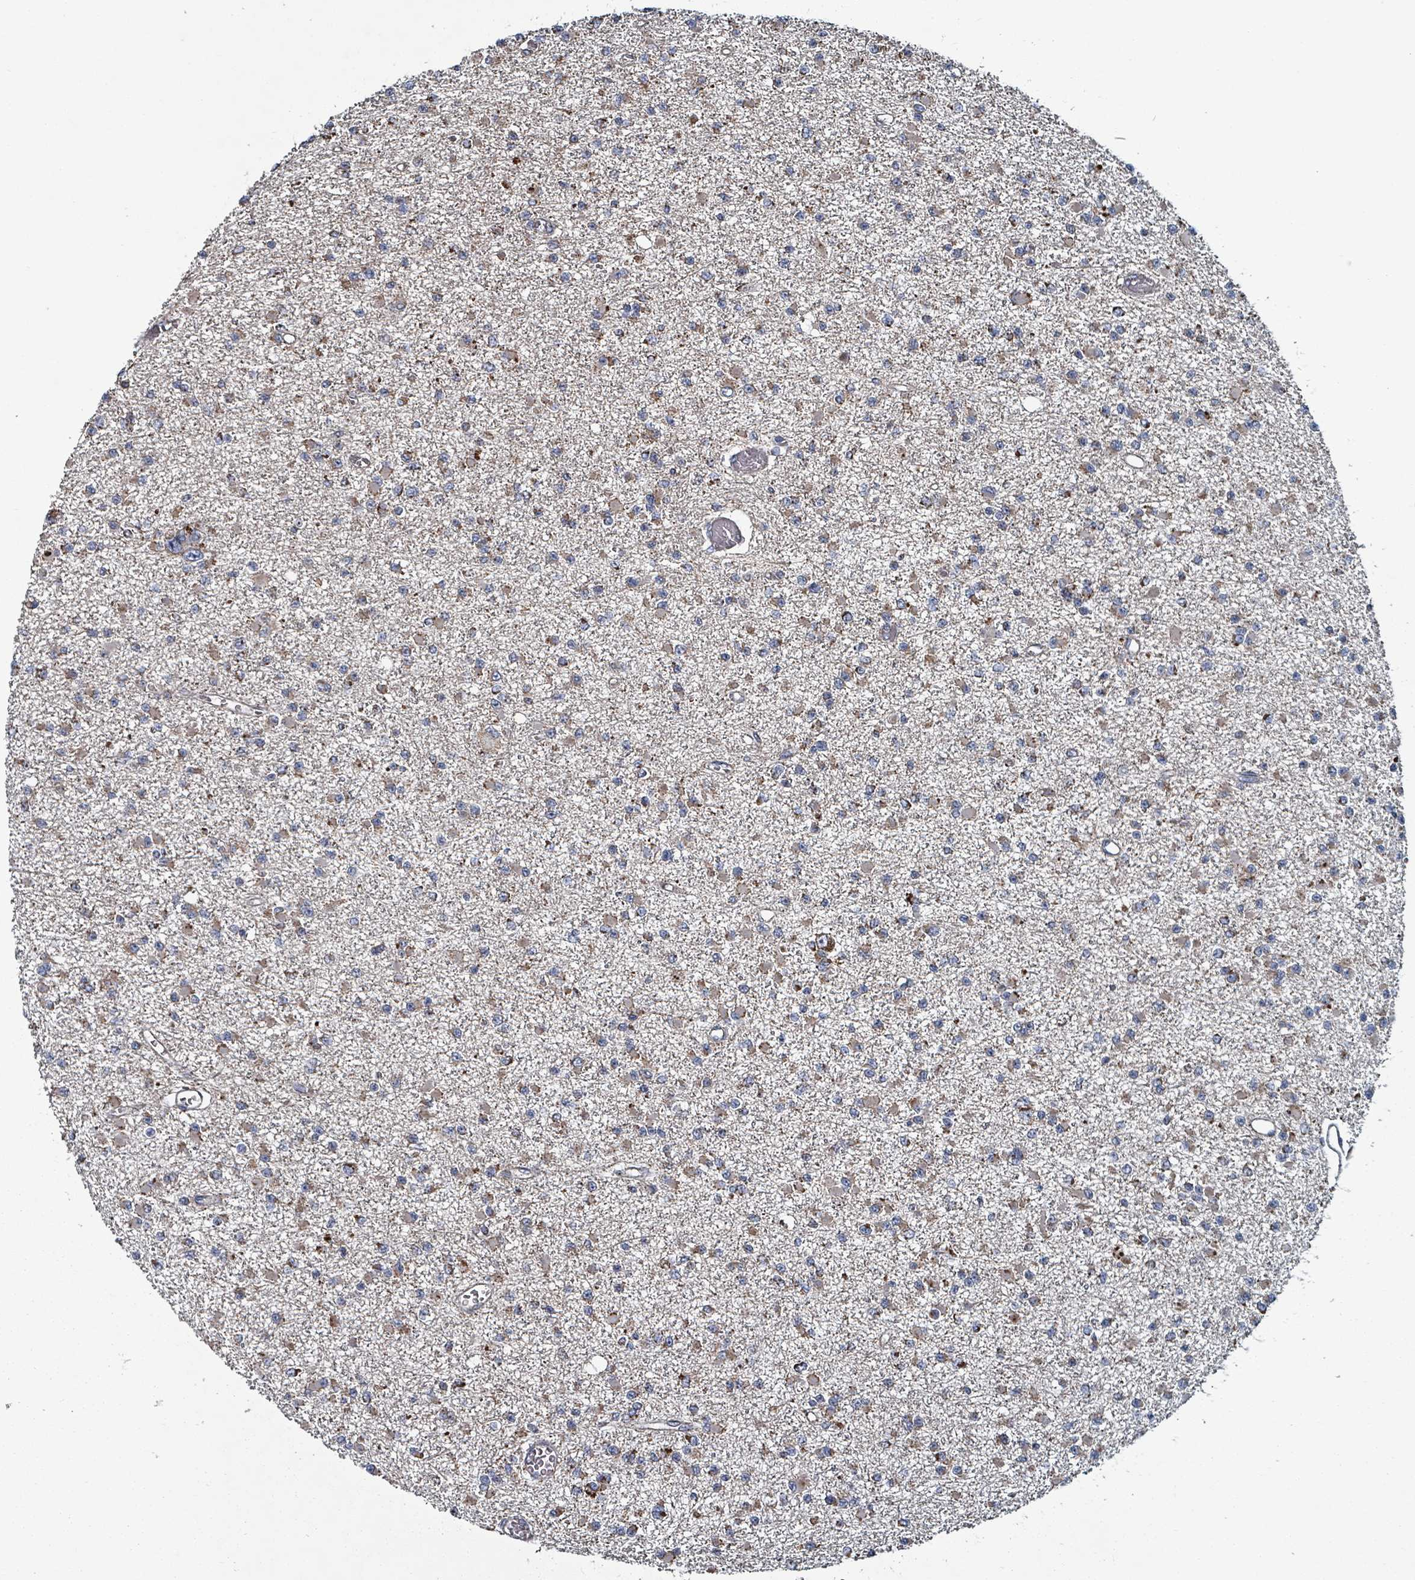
{"staining": {"intensity": "weak", "quantity": ">75%", "location": "cytoplasmic/membranous"}, "tissue": "glioma", "cell_type": "Tumor cells", "image_type": "cancer", "snomed": [{"axis": "morphology", "description": "Glioma, malignant, Low grade"}, {"axis": "topography", "description": "Brain"}], "caption": "Immunohistochemical staining of glioma reveals low levels of weak cytoplasmic/membranous protein positivity in about >75% of tumor cells. (DAB (3,3'-diaminobenzidine) IHC, brown staining for protein, blue staining for nuclei).", "gene": "ABHD18", "patient": {"sex": "female", "age": 22}}